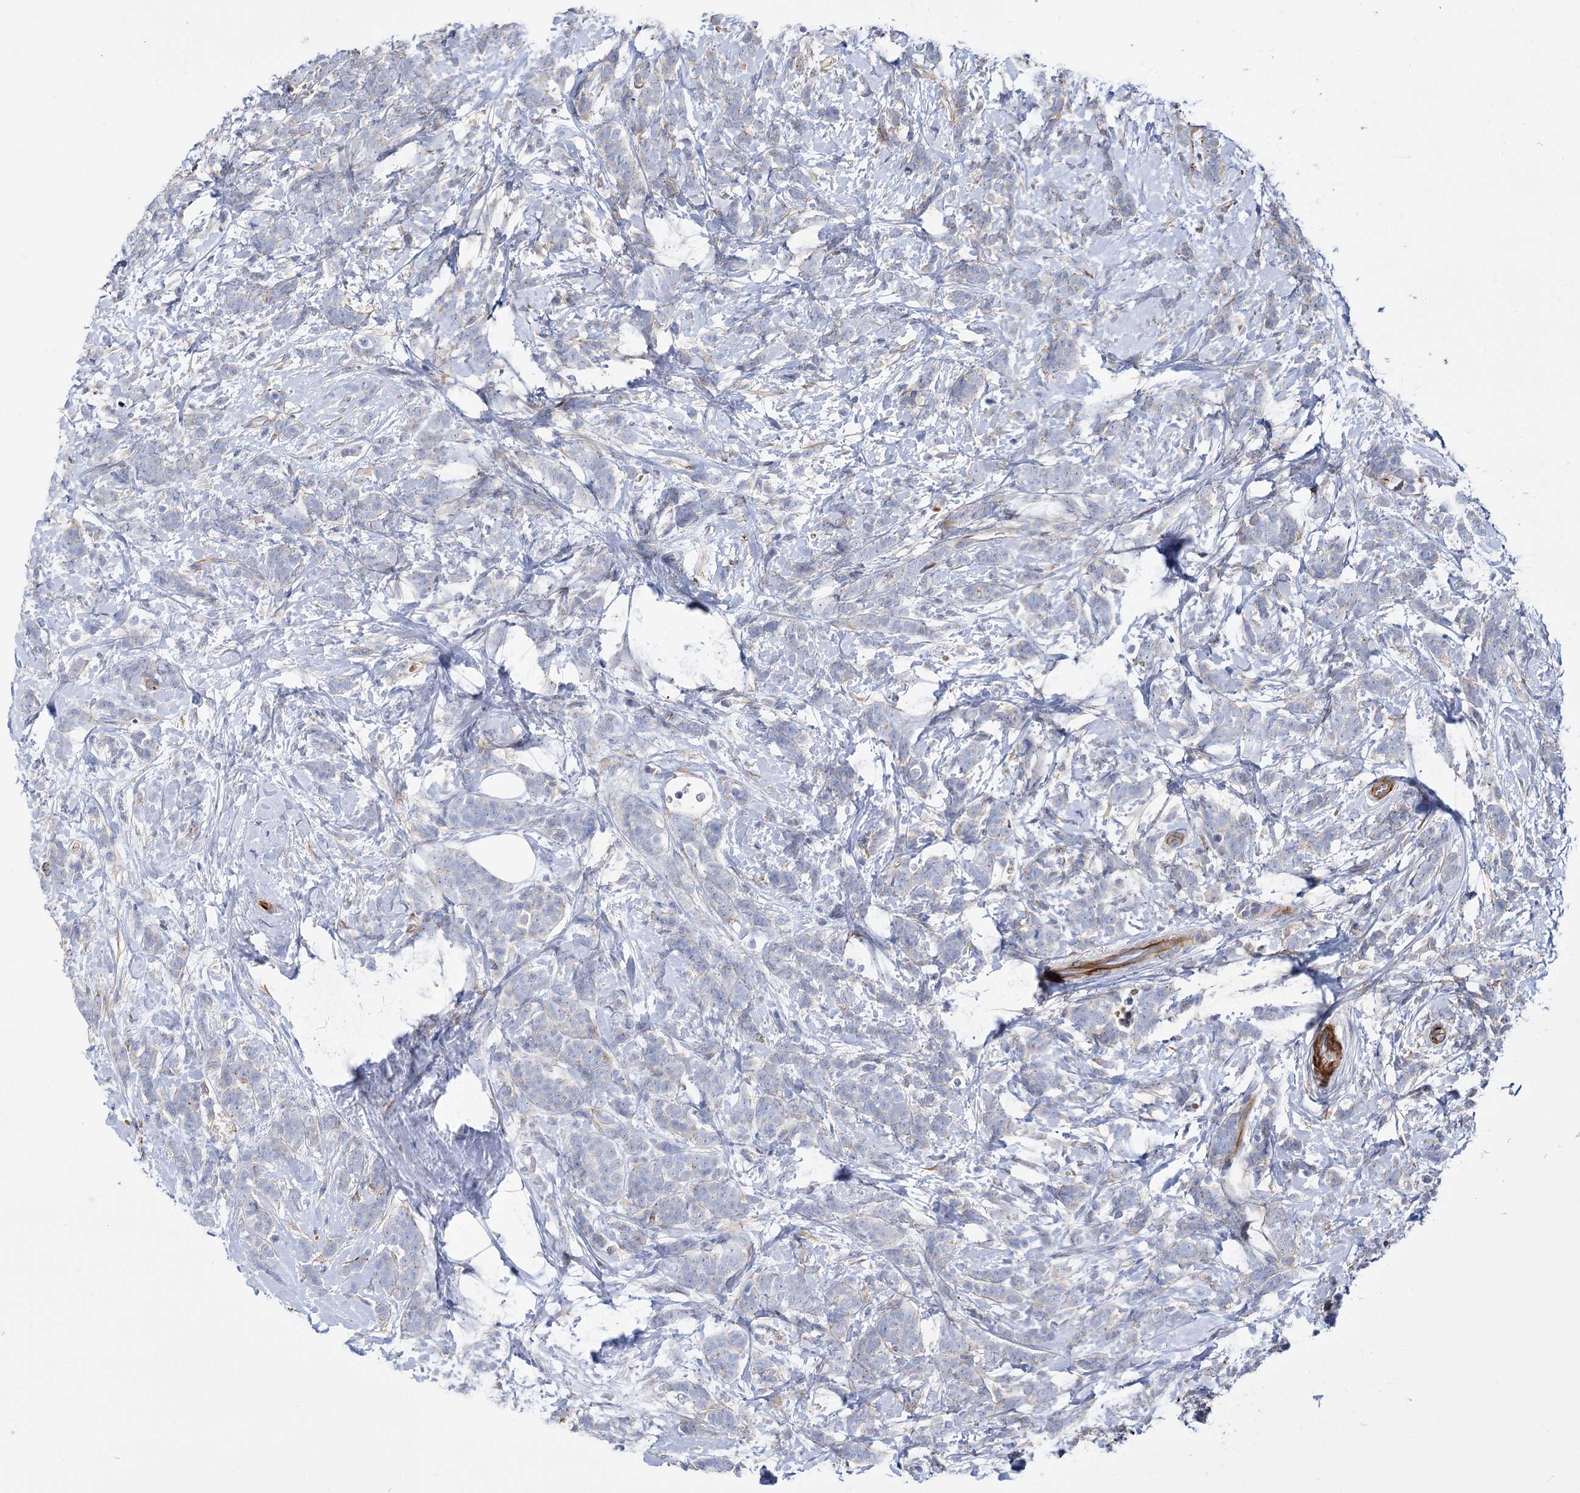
{"staining": {"intensity": "negative", "quantity": "none", "location": "none"}, "tissue": "breast cancer", "cell_type": "Tumor cells", "image_type": "cancer", "snomed": [{"axis": "morphology", "description": "Lobular carcinoma"}, {"axis": "topography", "description": "Breast"}], "caption": "An image of lobular carcinoma (breast) stained for a protein demonstrates no brown staining in tumor cells.", "gene": "DPP3", "patient": {"sex": "female", "age": 58}}